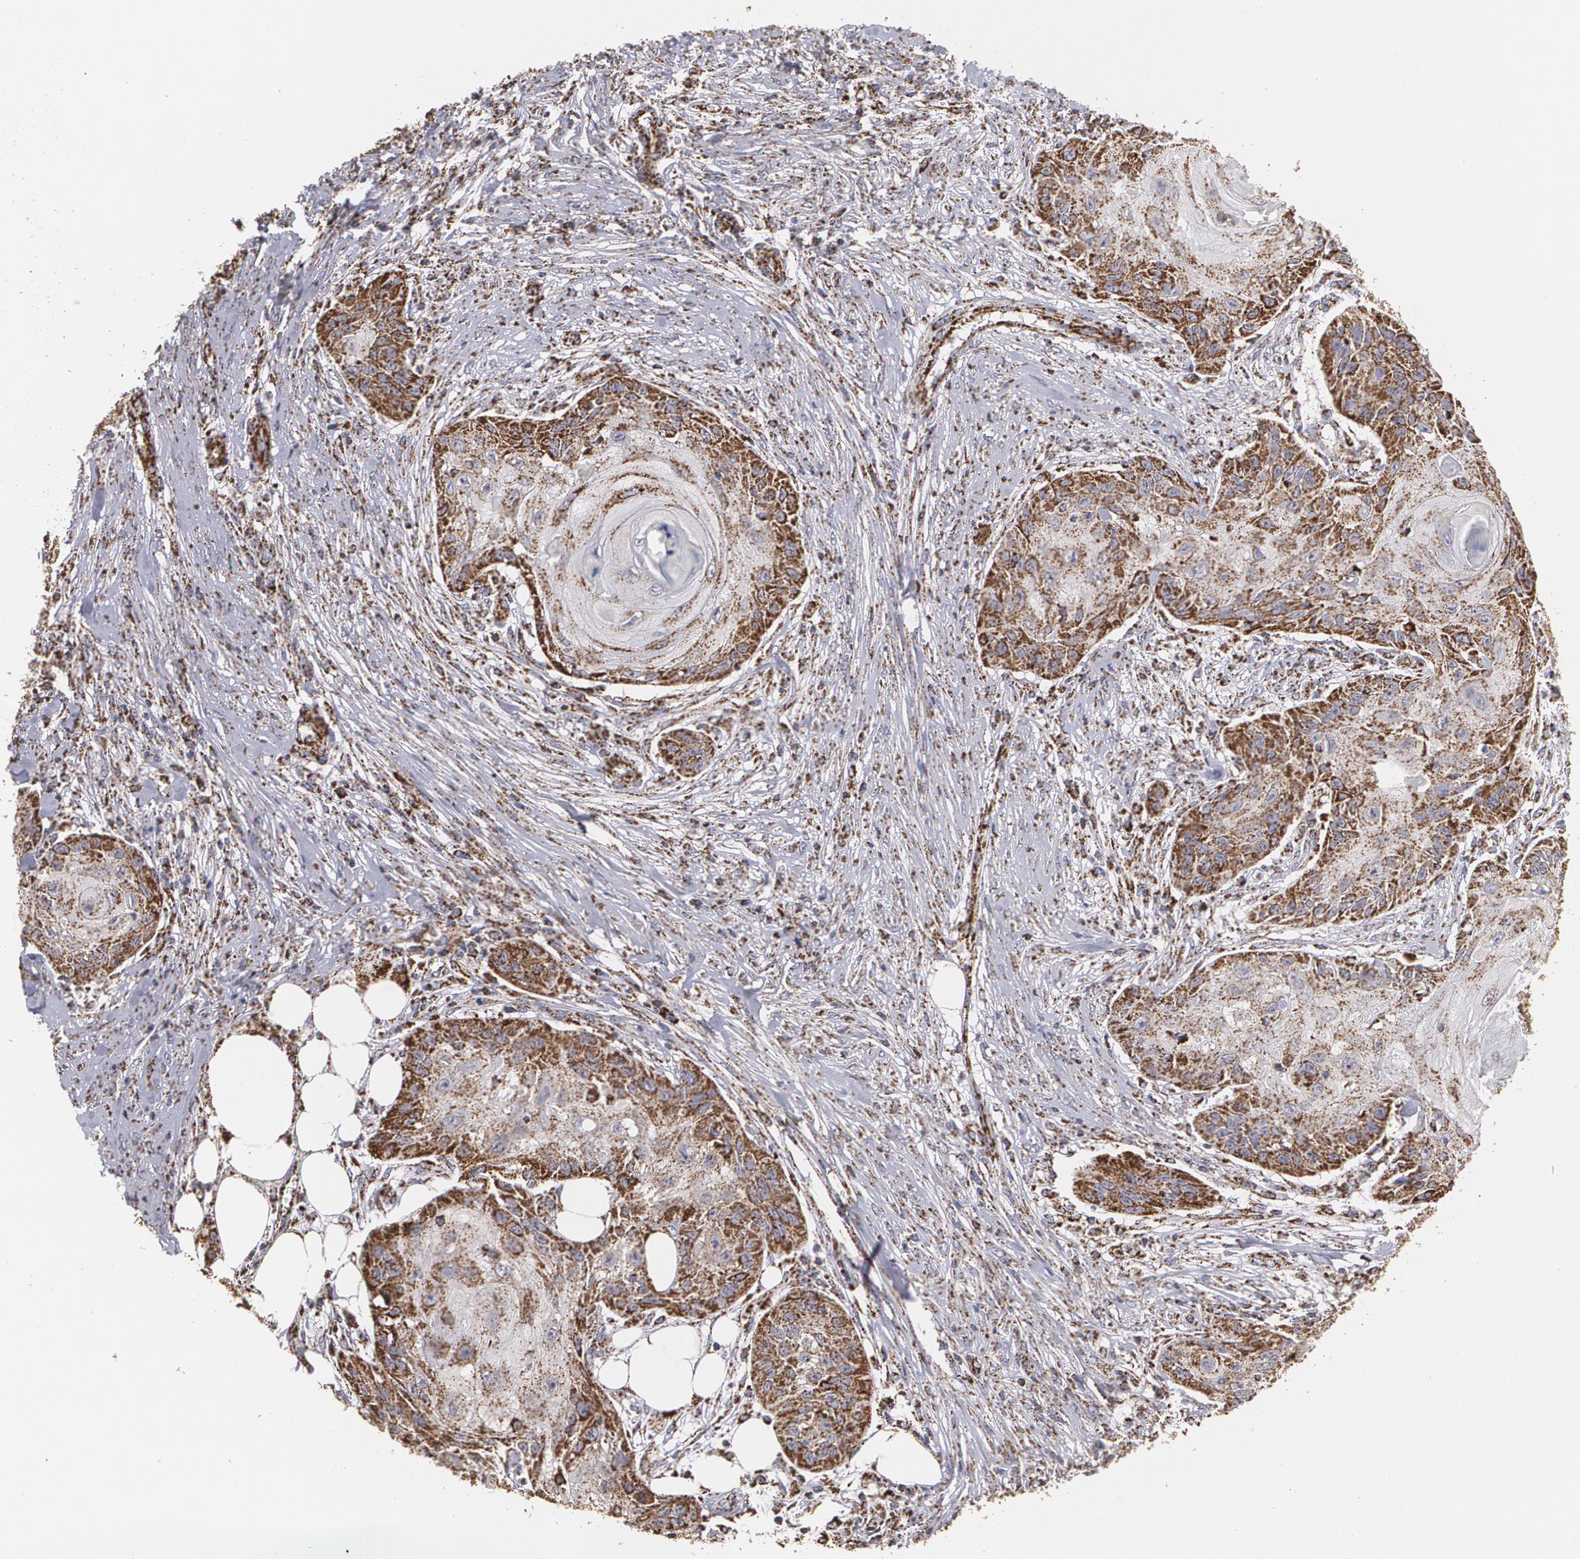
{"staining": {"intensity": "moderate", "quantity": "25%-75%", "location": "cytoplasmic/membranous"}, "tissue": "skin cancer", "cell_type": "Tumor cells", "image_type": "cancer", "snomed": [{"axis": "morphology", "description": "Squamous cell carcinoma, NOS"}, {"axis": "topography", "description": "Skin"}], "caption": "This histopathology image reveals skin squamous cell carcinoma stained with immunohistochemistry to label a protein in brown. The cytoplasmic/membranous of tumor cells show moderate positivity for the protein. Nuclei are counter-stained blue.", "gene": "HSPD1", "patient": {"sex": "female", "age": 88}}